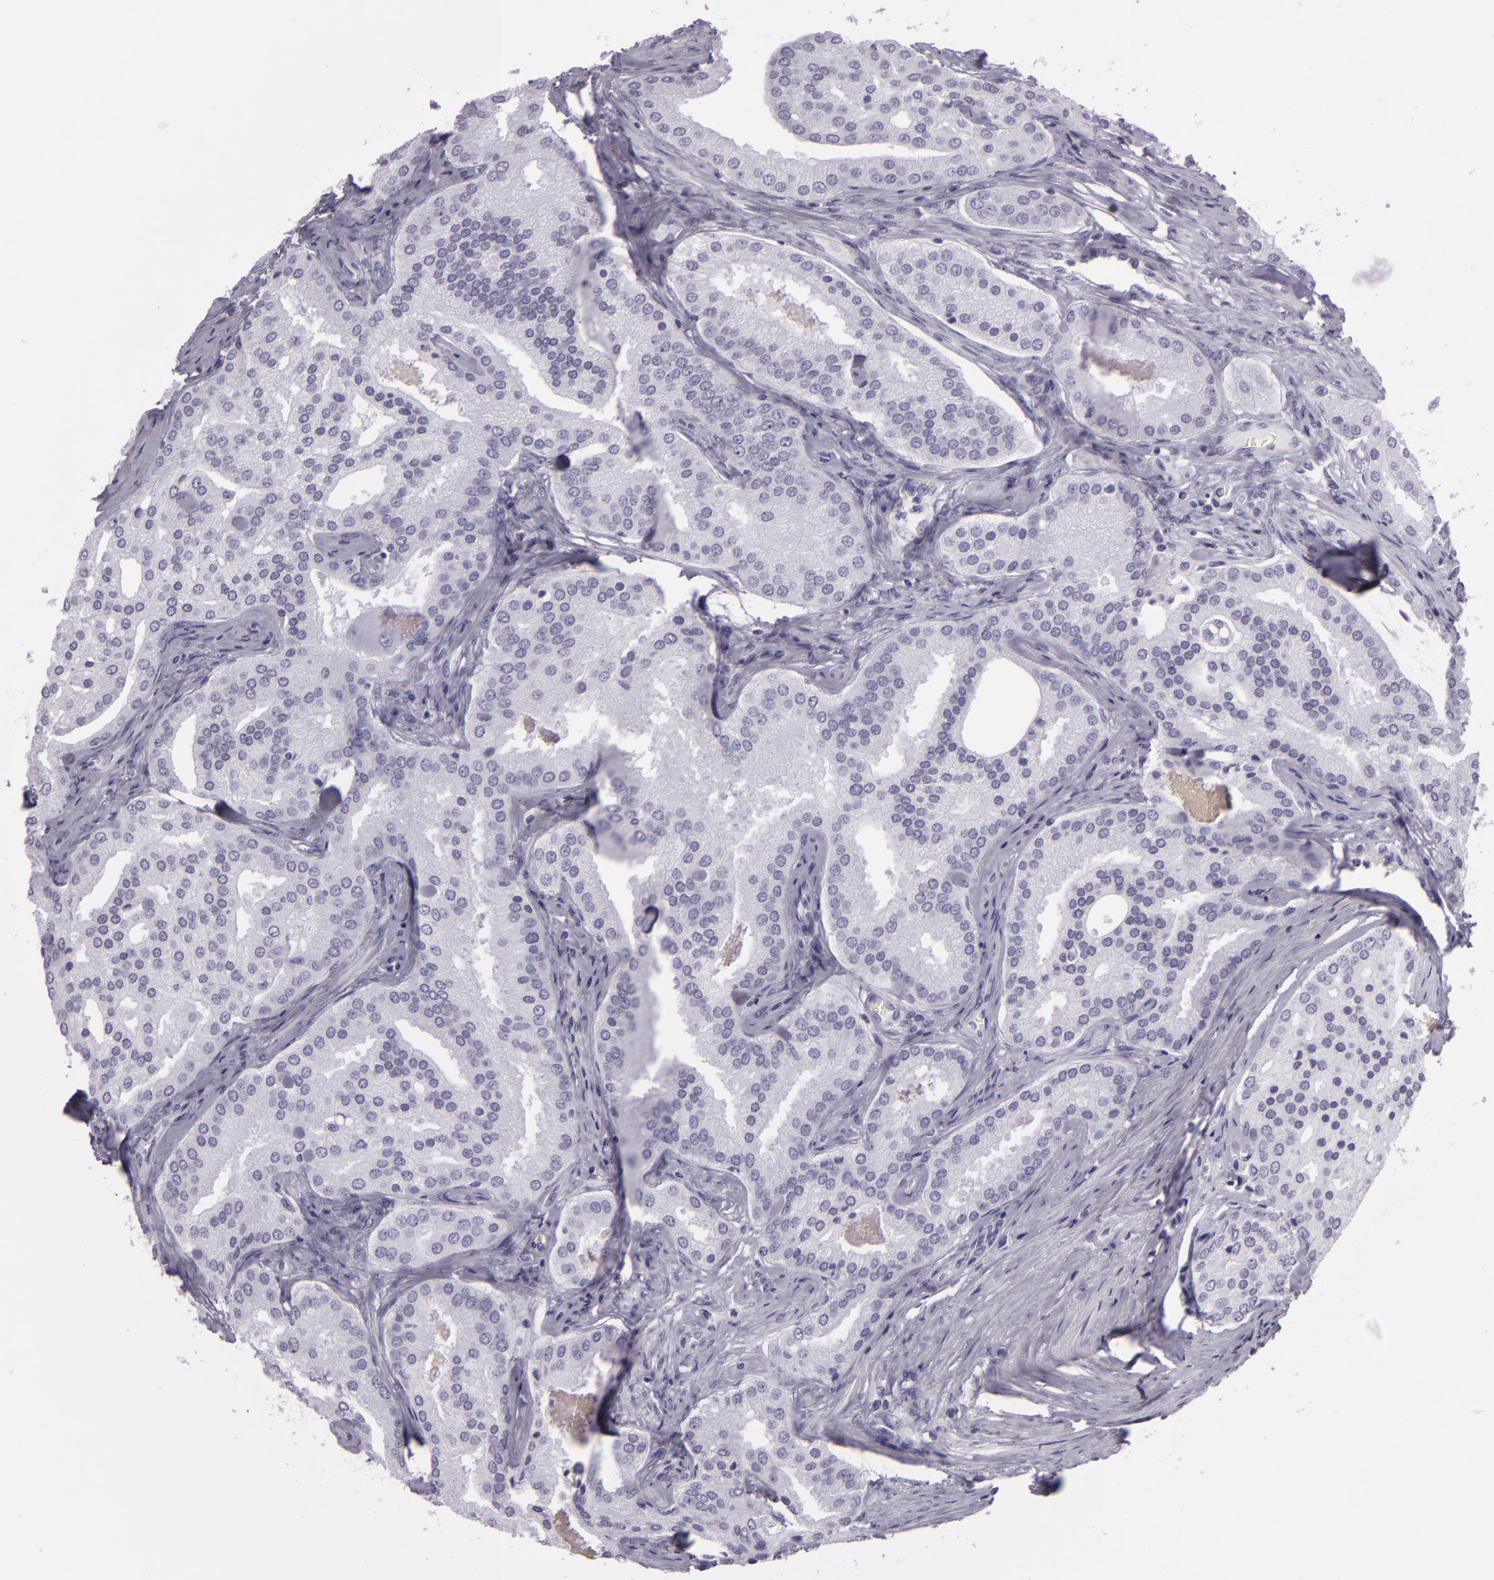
{"staining": {"intensity": "negative", "quantity": "none", "location": "none"}, "tissue": "prostate cancer", "cell_type": "Tumor cells", "image_type": "cancer", "snomed": [{"axis": "morphology", "description": "Adenocarcinoma, High grade"}, {"axis": "topography", "description": "Prostate"}], "caption": "Tumor cells show no significant positivity in prostate cancer.", "gene": "MCM3", "patient": {"sex": "male", "age": 64}}